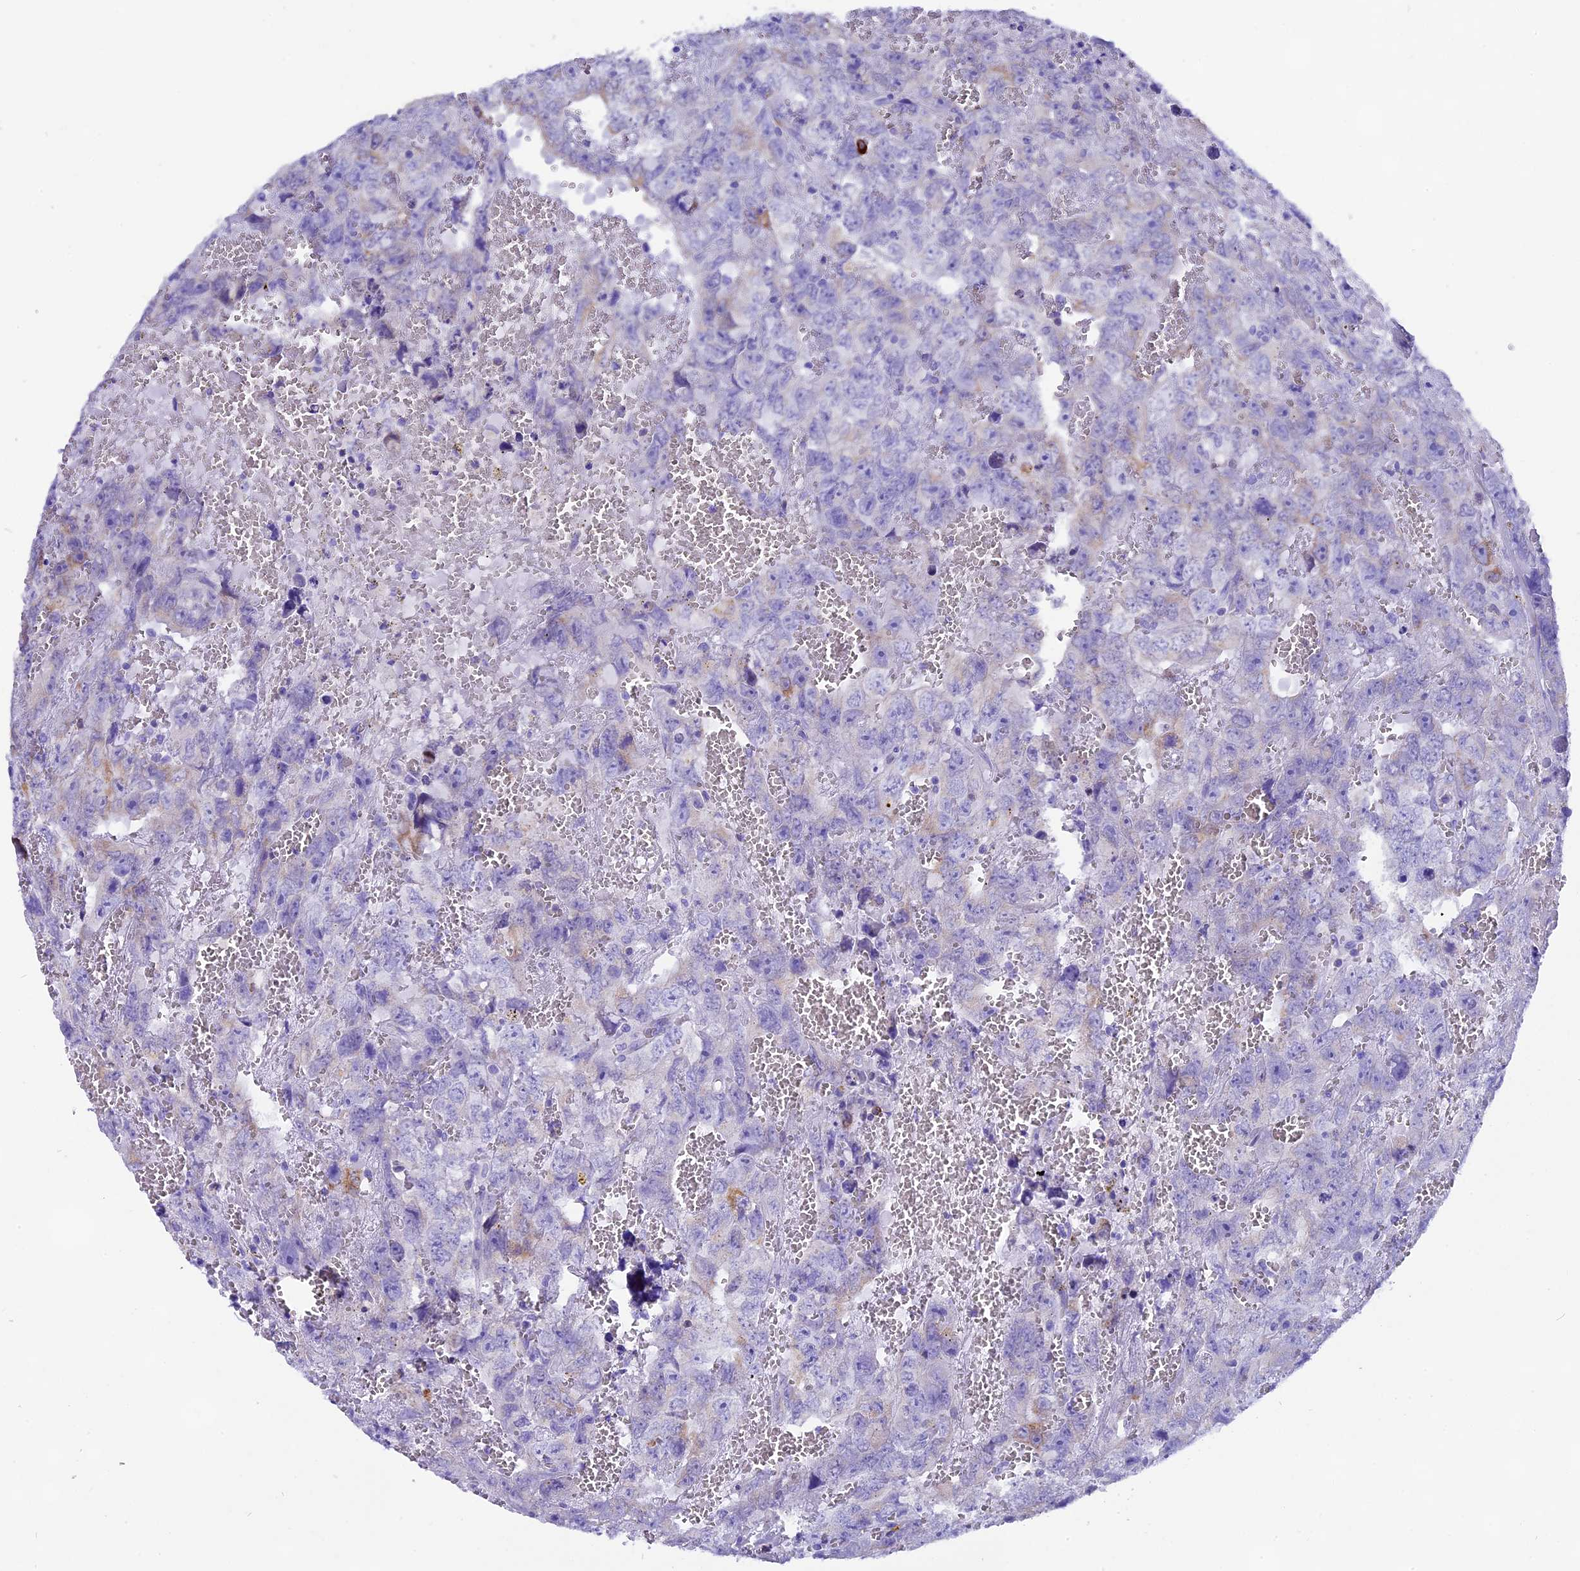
{"staining": {"intensity": "negative", "quantity": "none", "location": "none"}, "tissue": "testis cancer", "cell_type": "Tumor cells", "image_type": "cancer", "snomed": [{"axis": "morphology", "description": "Carcinoma, Embryonal, NOS"}, {"axis": "topography", "description": "Testis"}], "caption": "The immunohistochemistry photomicrograph has no significant staining in tumor cells of testis cancer (embryonal carcinoma) tissue. Nuclei are stained in blue.", "gene": "FKBP11", "patient": {"sex": "male", "age": 45}}